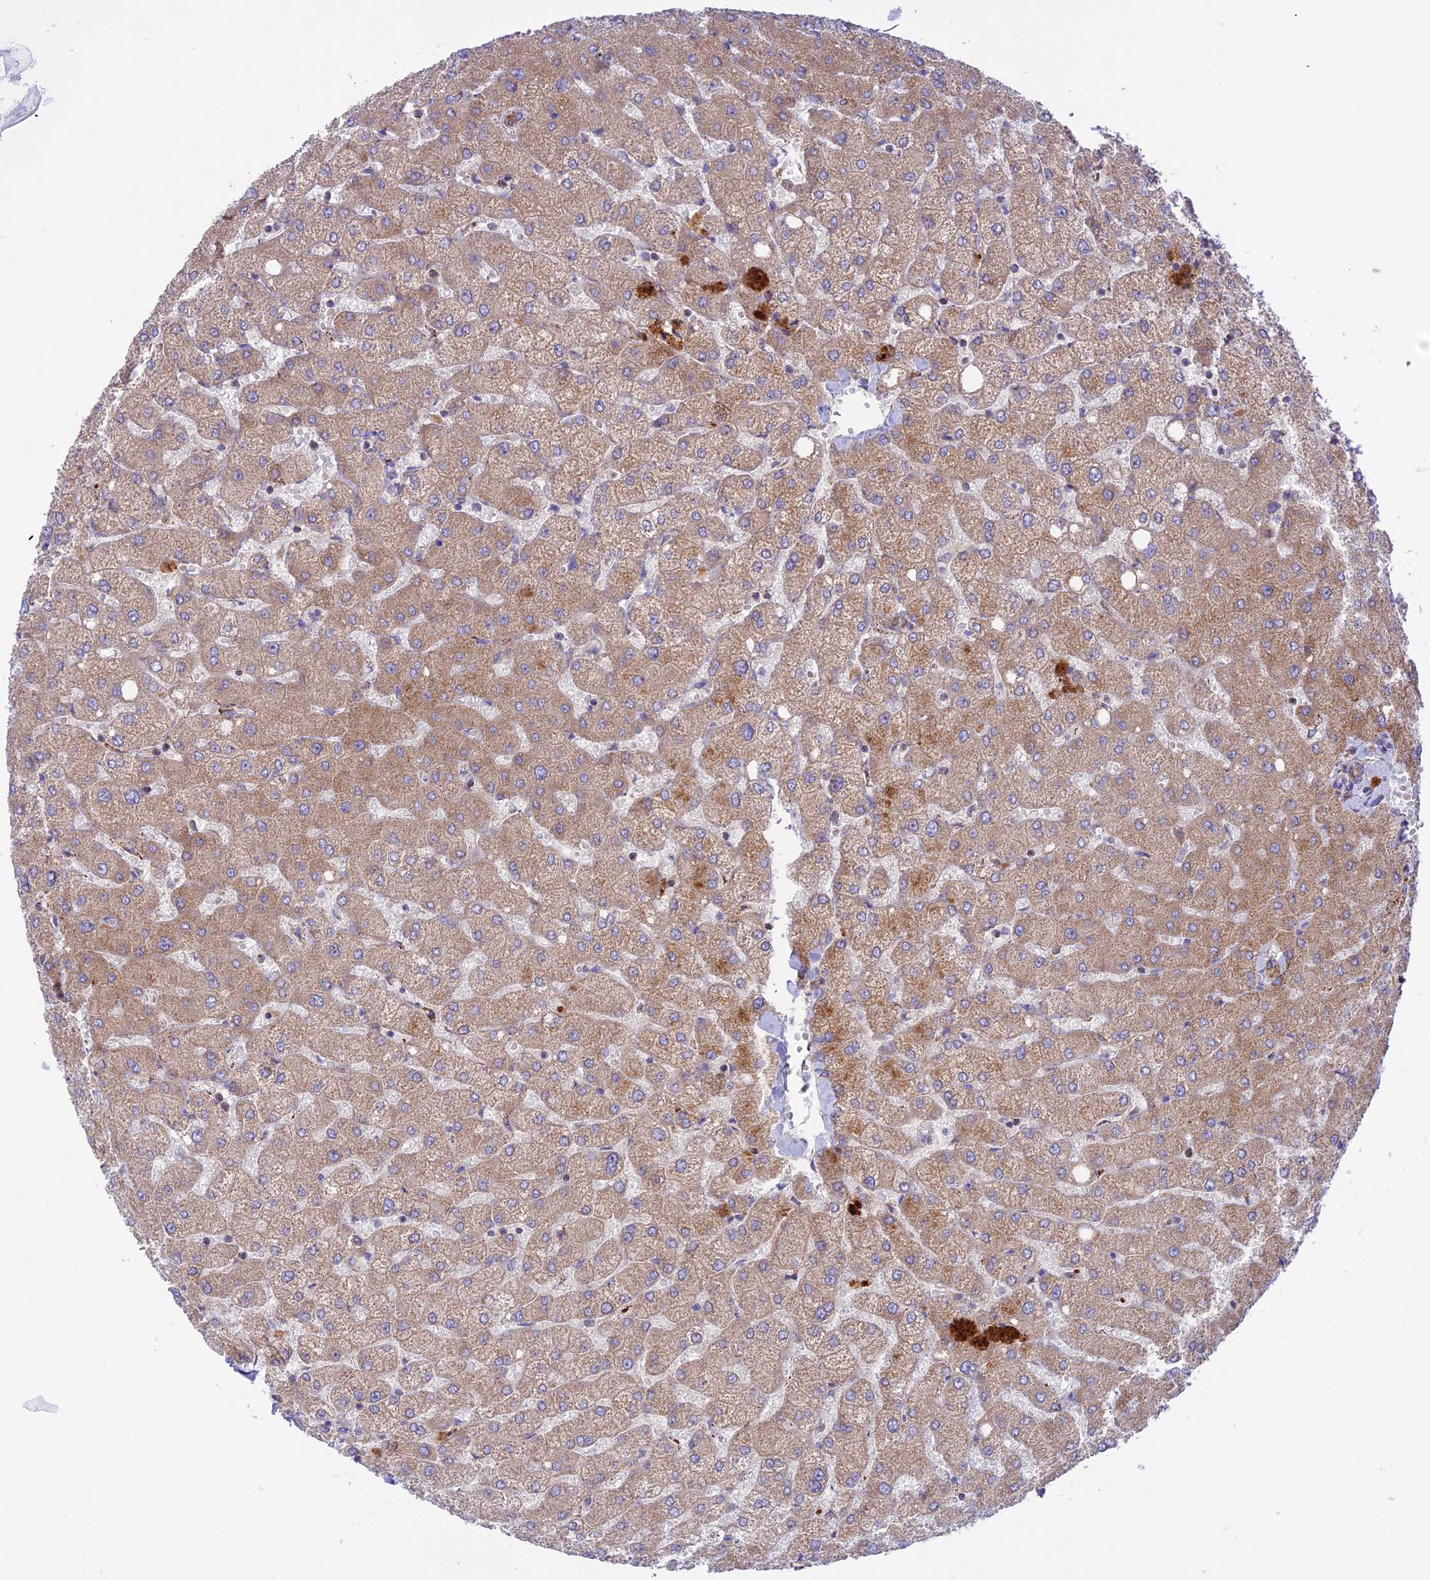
{"staining": {"intensity": "weak", "quantity": "25%-75%", "location": "cytoplasmic/membranous"}, "tissue": "liver", "cell_type": "Cholangiocytes", "image_type": "normal", "snomed": [{"axis": "morphology", "description": "Normal tissue, NOS"}, {"axis": "topography", "description": "Liver"}], "caption": "IHC (DAB (3,3'-diaminobenzidine)) staining of benign liver reveals weak cytoplasmic/membranous protein staining in about 25%-75% of cholangiocytes. (Brightfield microscopy of DAB IHC at high magnification).", "gene": "UAP1L1", "patient": {"sex": "female", "age": 54}}